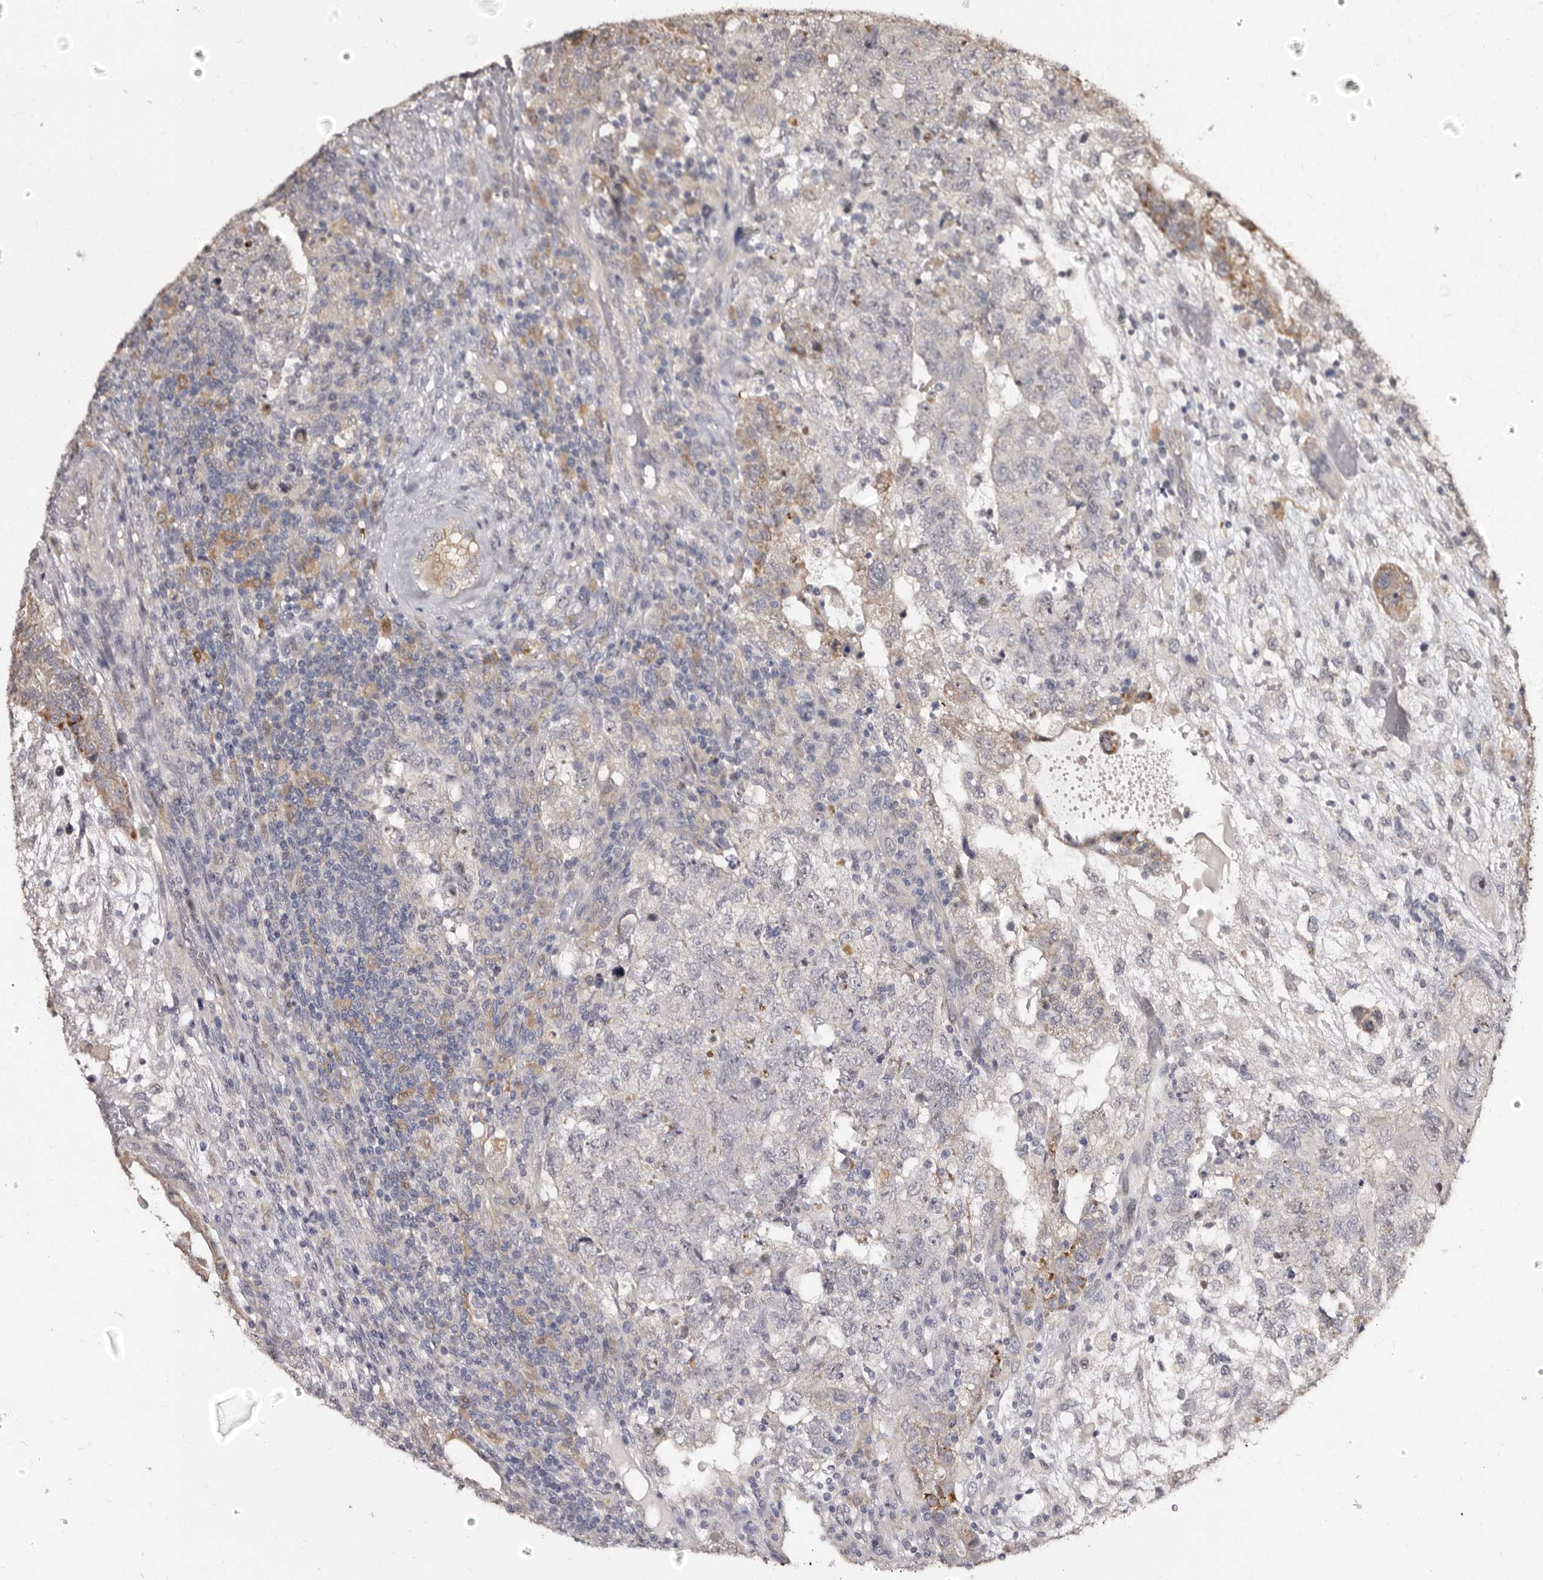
{"staining": {"intensity": "weak", "quantity": "<25%", "location": "cytoplasmic/membranous"}, "tissue": "testis cancer", "cell_type": "Tumor cells", "image_type": "cancer", "snomed": [{"axis": "morphology", "description": "Carcinoma, Embryonal, NOS"}, {"axis": "topography", "description": "Testis"}], "caption": "Immunohistochemistry (IHC) image of human testis embryonal carcinoma stained for a protein (brown), which reveals no staining in tumor cells.", "gene": "PTAFR", "patient": {"sex": "male", "age": 36}}